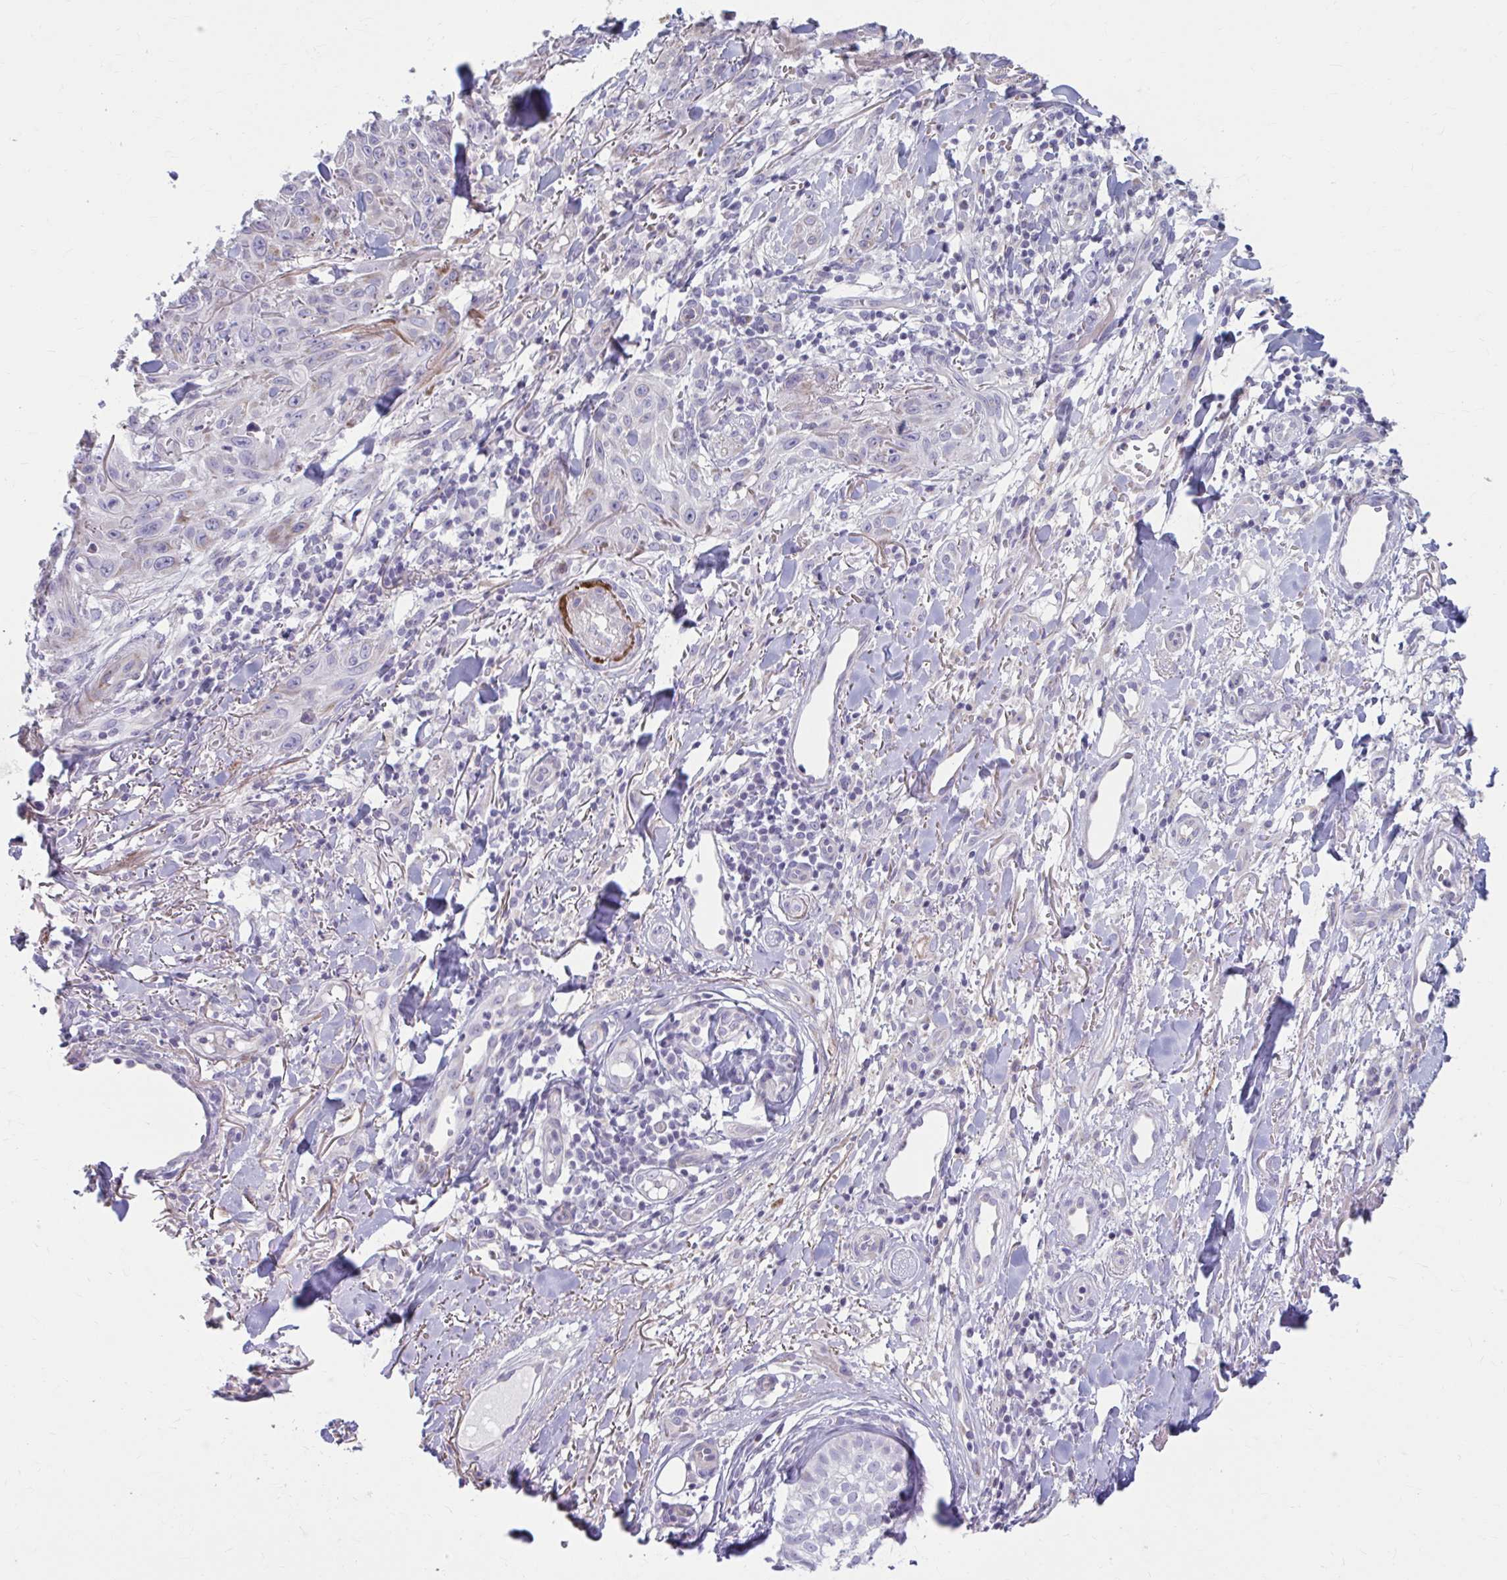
{"staining": {"intensity": "negative", "quantity": "none", "location": "none"}, "tissue": "skin cancer", "cell_type": "Tumor cells", "image_type": "cancer", "snomed": [{"axis": "morphology", "description": "Squamous cell carcinoma, NOS"}, {"axis": "topography", "description": "Skin"}], "caption": "A high-resolution histopathology image shows immunohistochemistry staining of skin cancer, which exhibits no significant positivity in tumor cells.", "gene": "MSMO1", "patient": {"sex": "male", "age": 86}}